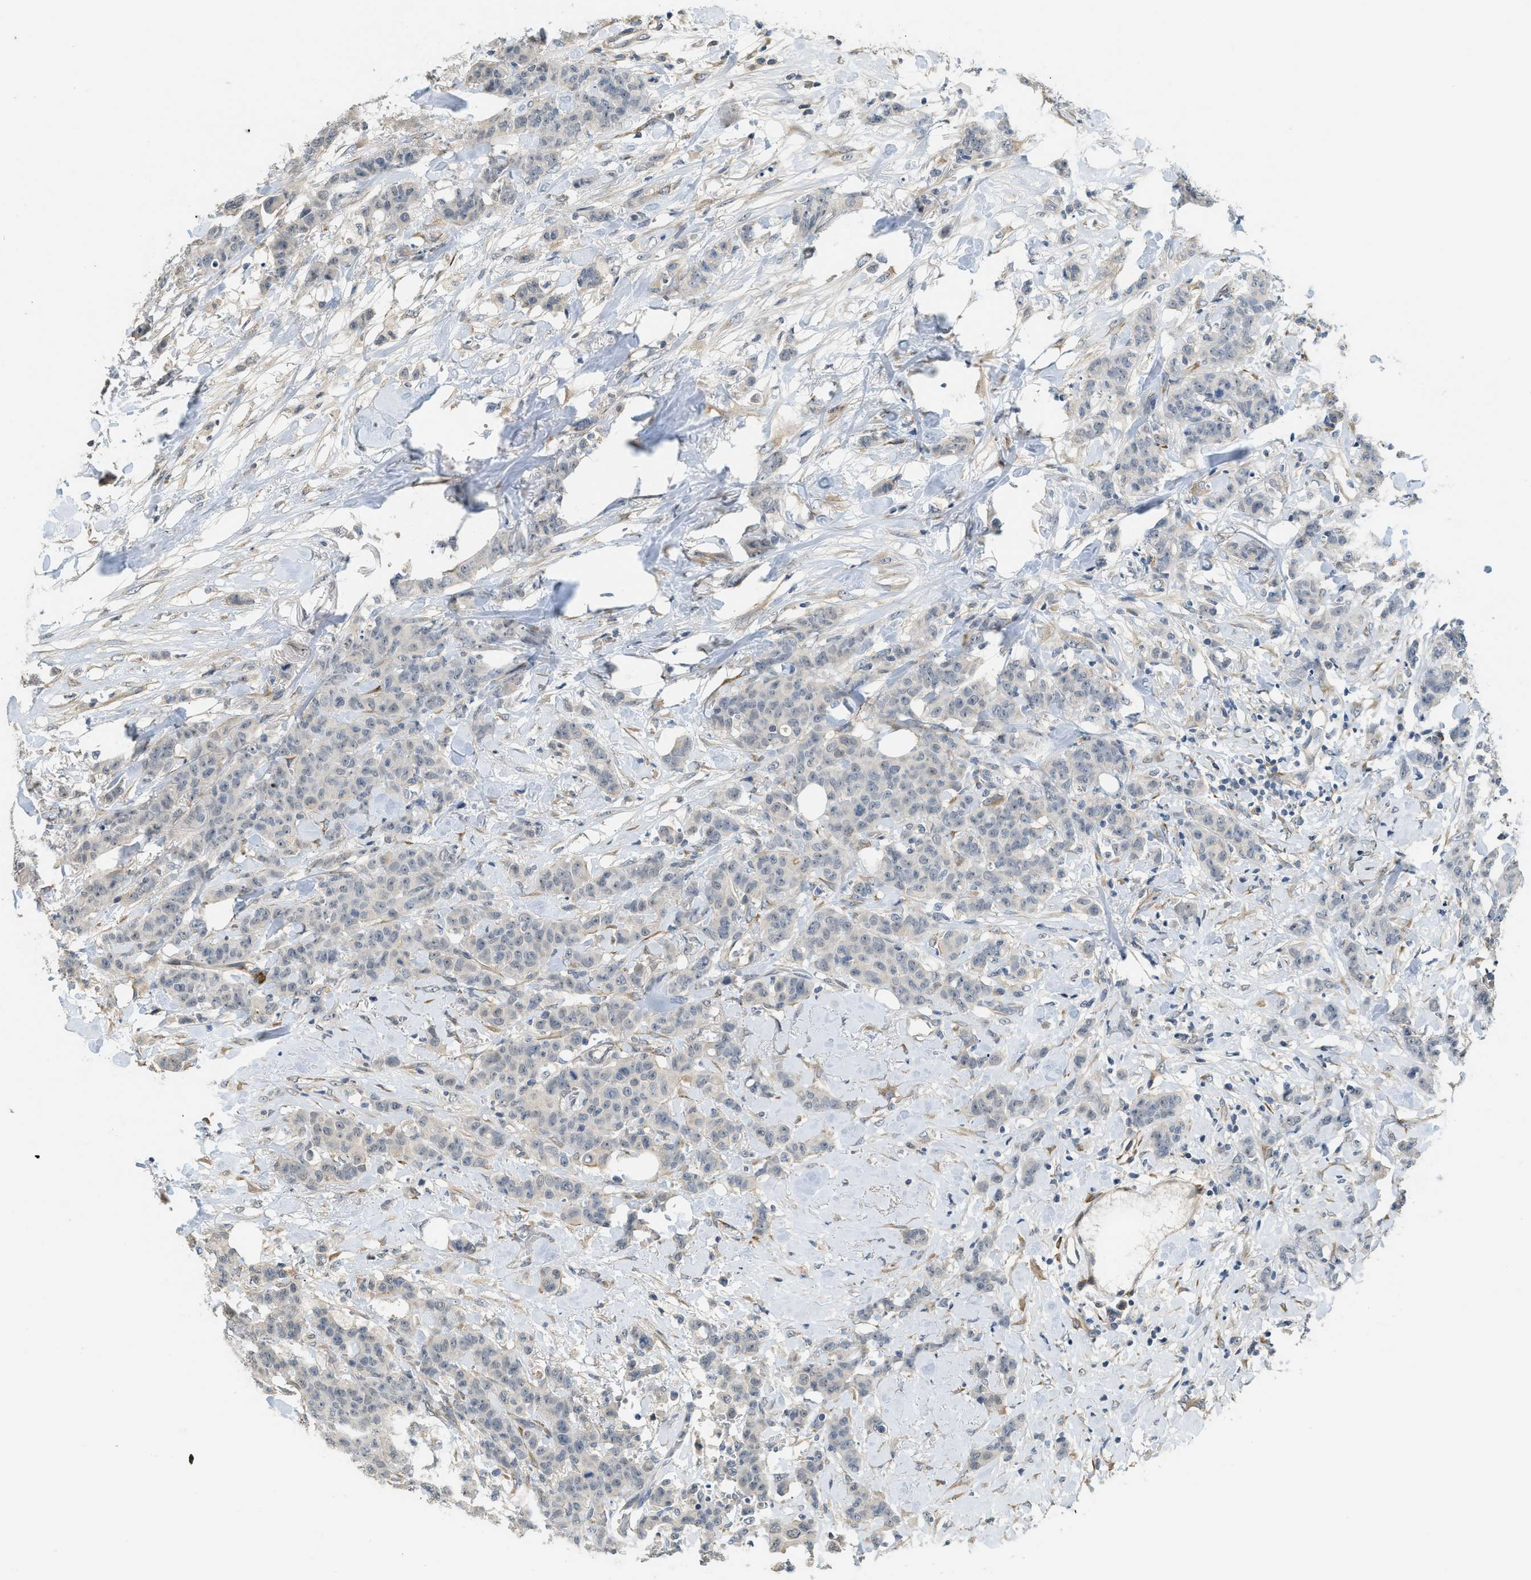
{"staining": {"intensity": "negative", "quantity": "none", "location": "none"}, "tissue": "breast cancer", "cell_type": "Tumor cells", "image_type": "cancer", "snomed": [{"axis": "morphology", "description": "Normal tissue, NOS"}, {"axis": "morphology", "description": "Duct carcinoma"}, {"axis": "topography", "description": "Breast"}], "caption": "Immunohistochemistry photomicrograph of neoplastic tissue: breast cancer (intraductal carcinoma) stained with DAB (3,3'-diaminobenzidine) displays no significant protein staining in tumor cells.", "gene": "TMEM154", "patient": {"sex": "female", "age": 40}}